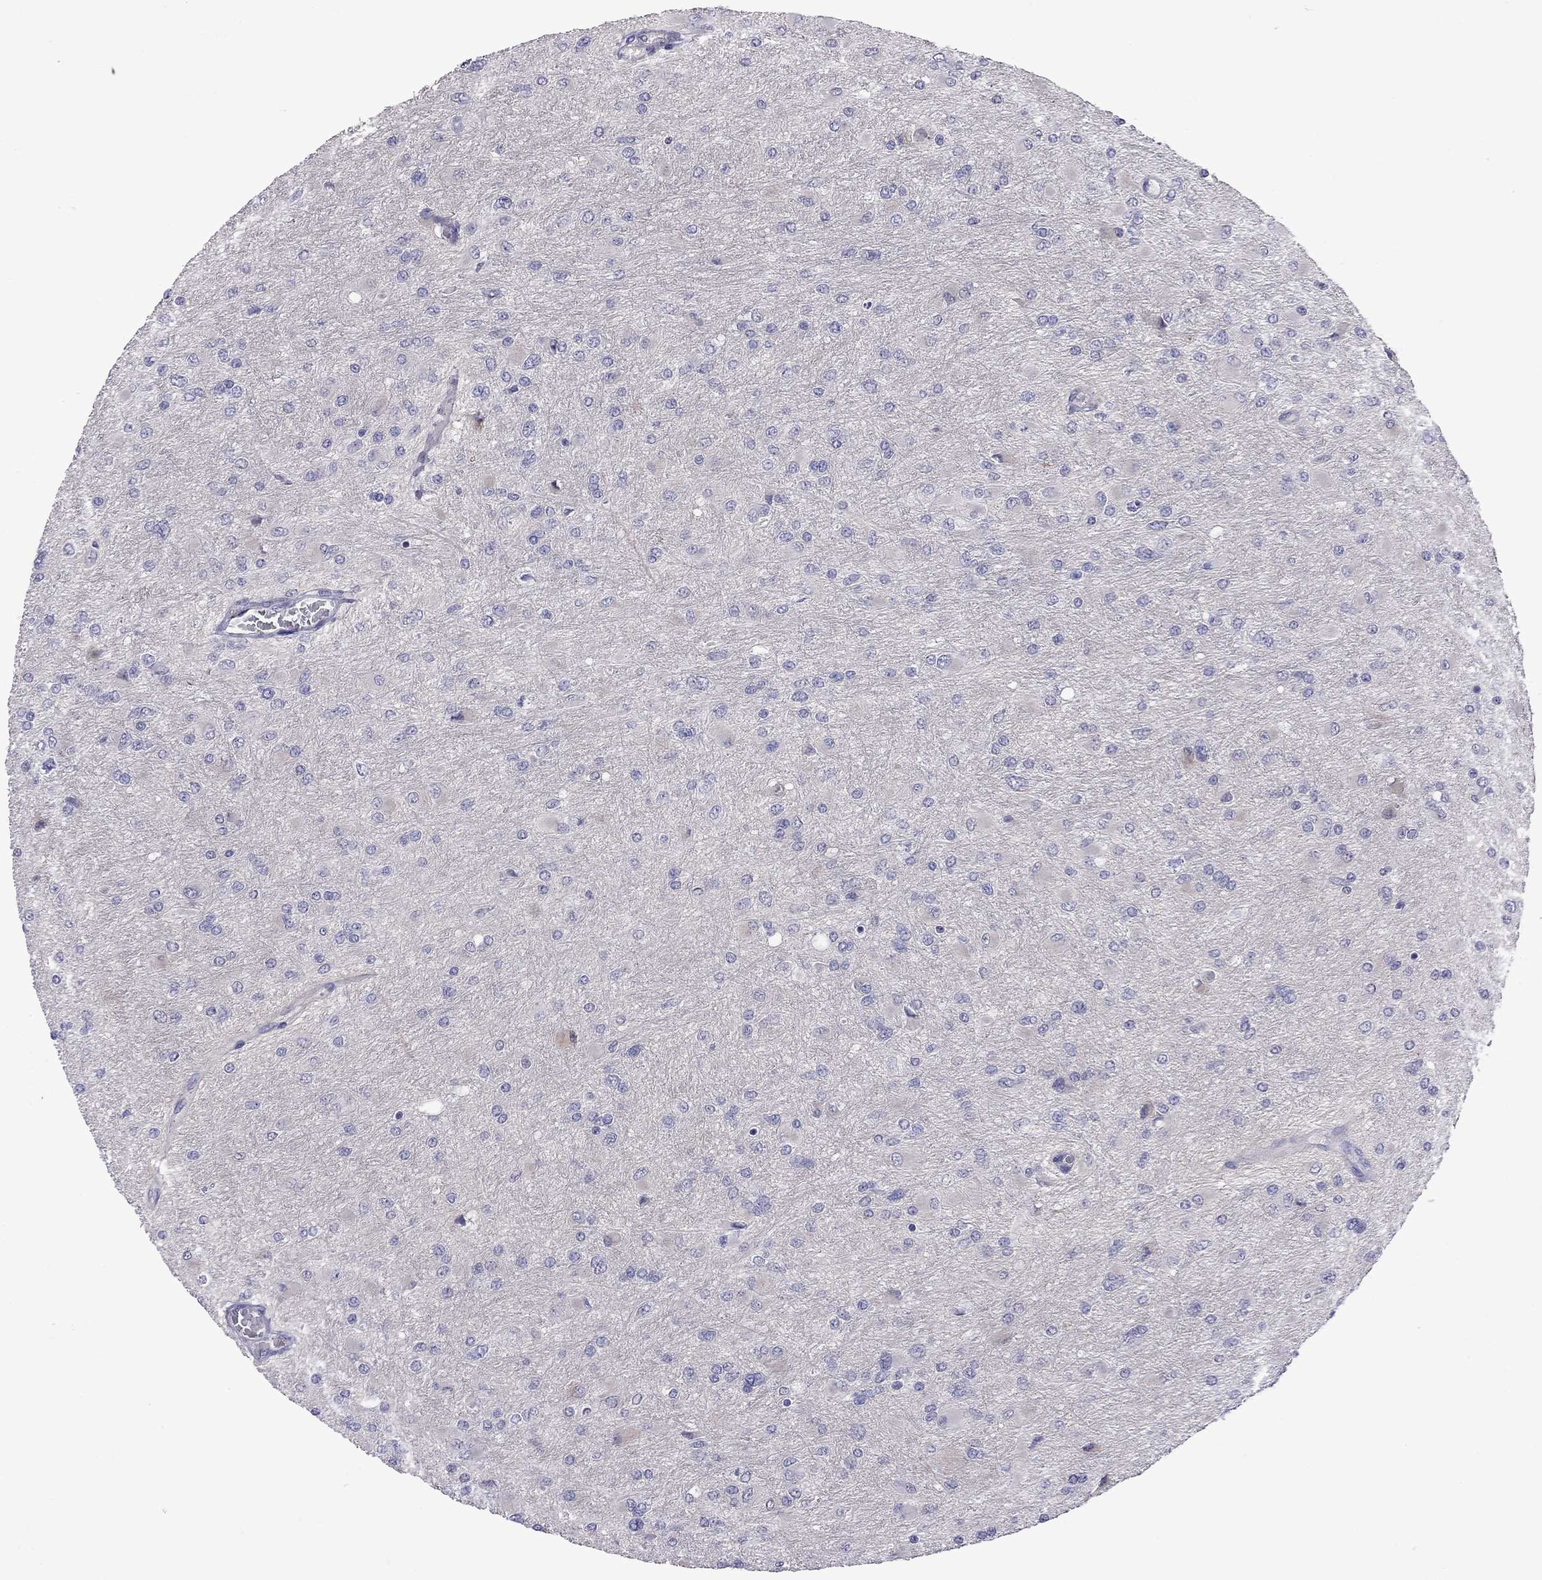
{"staining": {"intensity": "negative", "quantity": "none", "location": "none"}, "tissue": "glioma", "cell_type": "Tumor cells", "image_type": "cancer", "snomed": [{"axis": "morphology", "description": "Glioma, malignant, High grade"}, {"axis": "topography", "description": "Cerebral cortex"}], "caption": "DAB (3,3'-diaminobenzidine) immunohistochemical staining of human glioma demonstrates no significant positivity in tumor cells. Nuclei are stained in blue.", "gene": "FEZ1", "patient": {"sex": "female", "age": 36}}